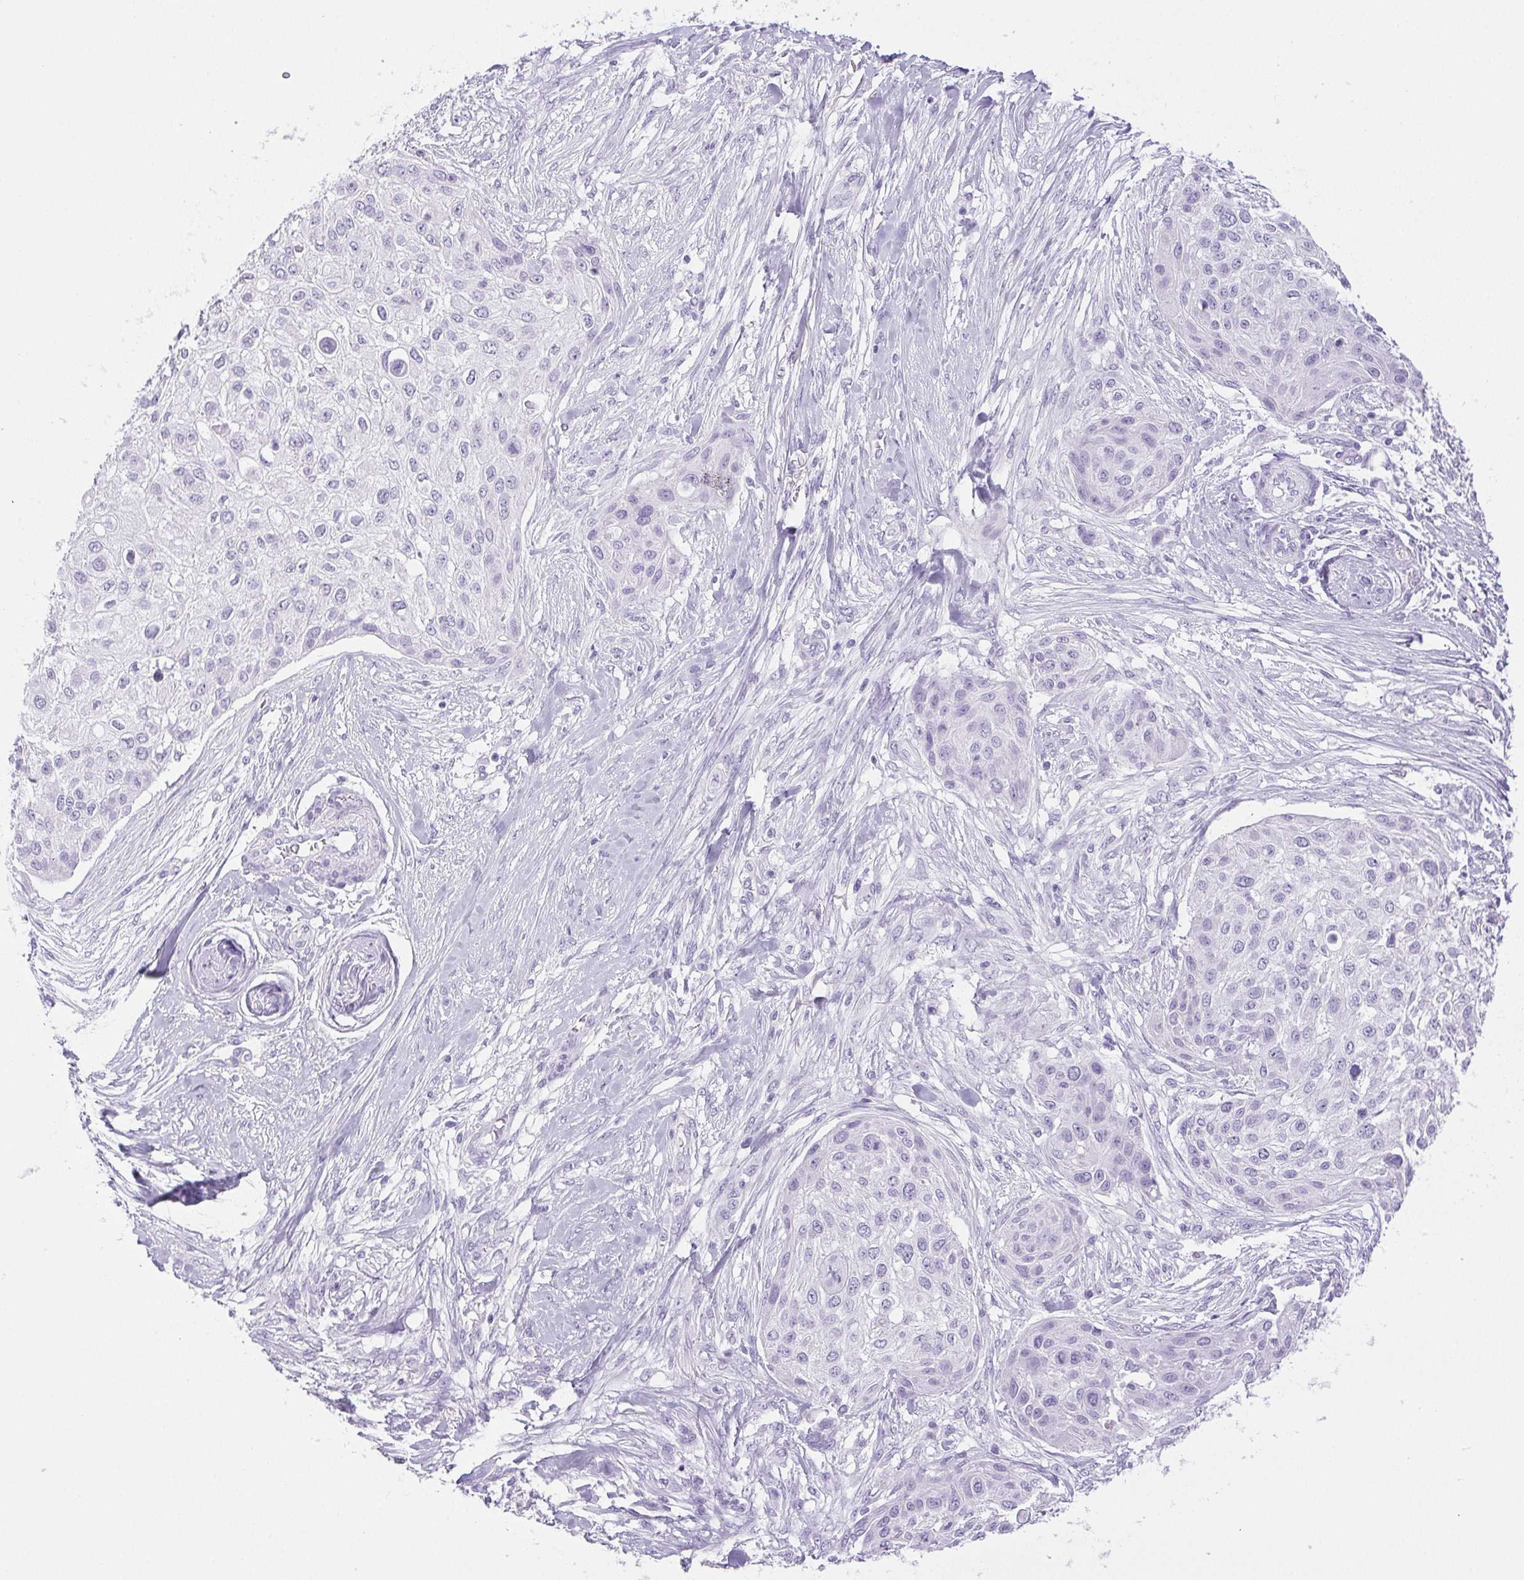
{"staining": {"intensity": "negative", "quantity": "none", "location": "none"}, "tissue": "skin cancer", "cell_type": "Tumor cells", "image_type": "cancer", "snomed": [{"axis": "morphology", "description": "Squamous cell carcinoma, NOS"}, {"axis": "topography", "description": "Skin"}], "caption": "This is an immunohistochemistry (IHC) histopathology image of skin squamous cell carcinoma. There is no staining in tumor cells.", "gene": "HLA-G", "patient": {"sex": "female", "age": 87}}